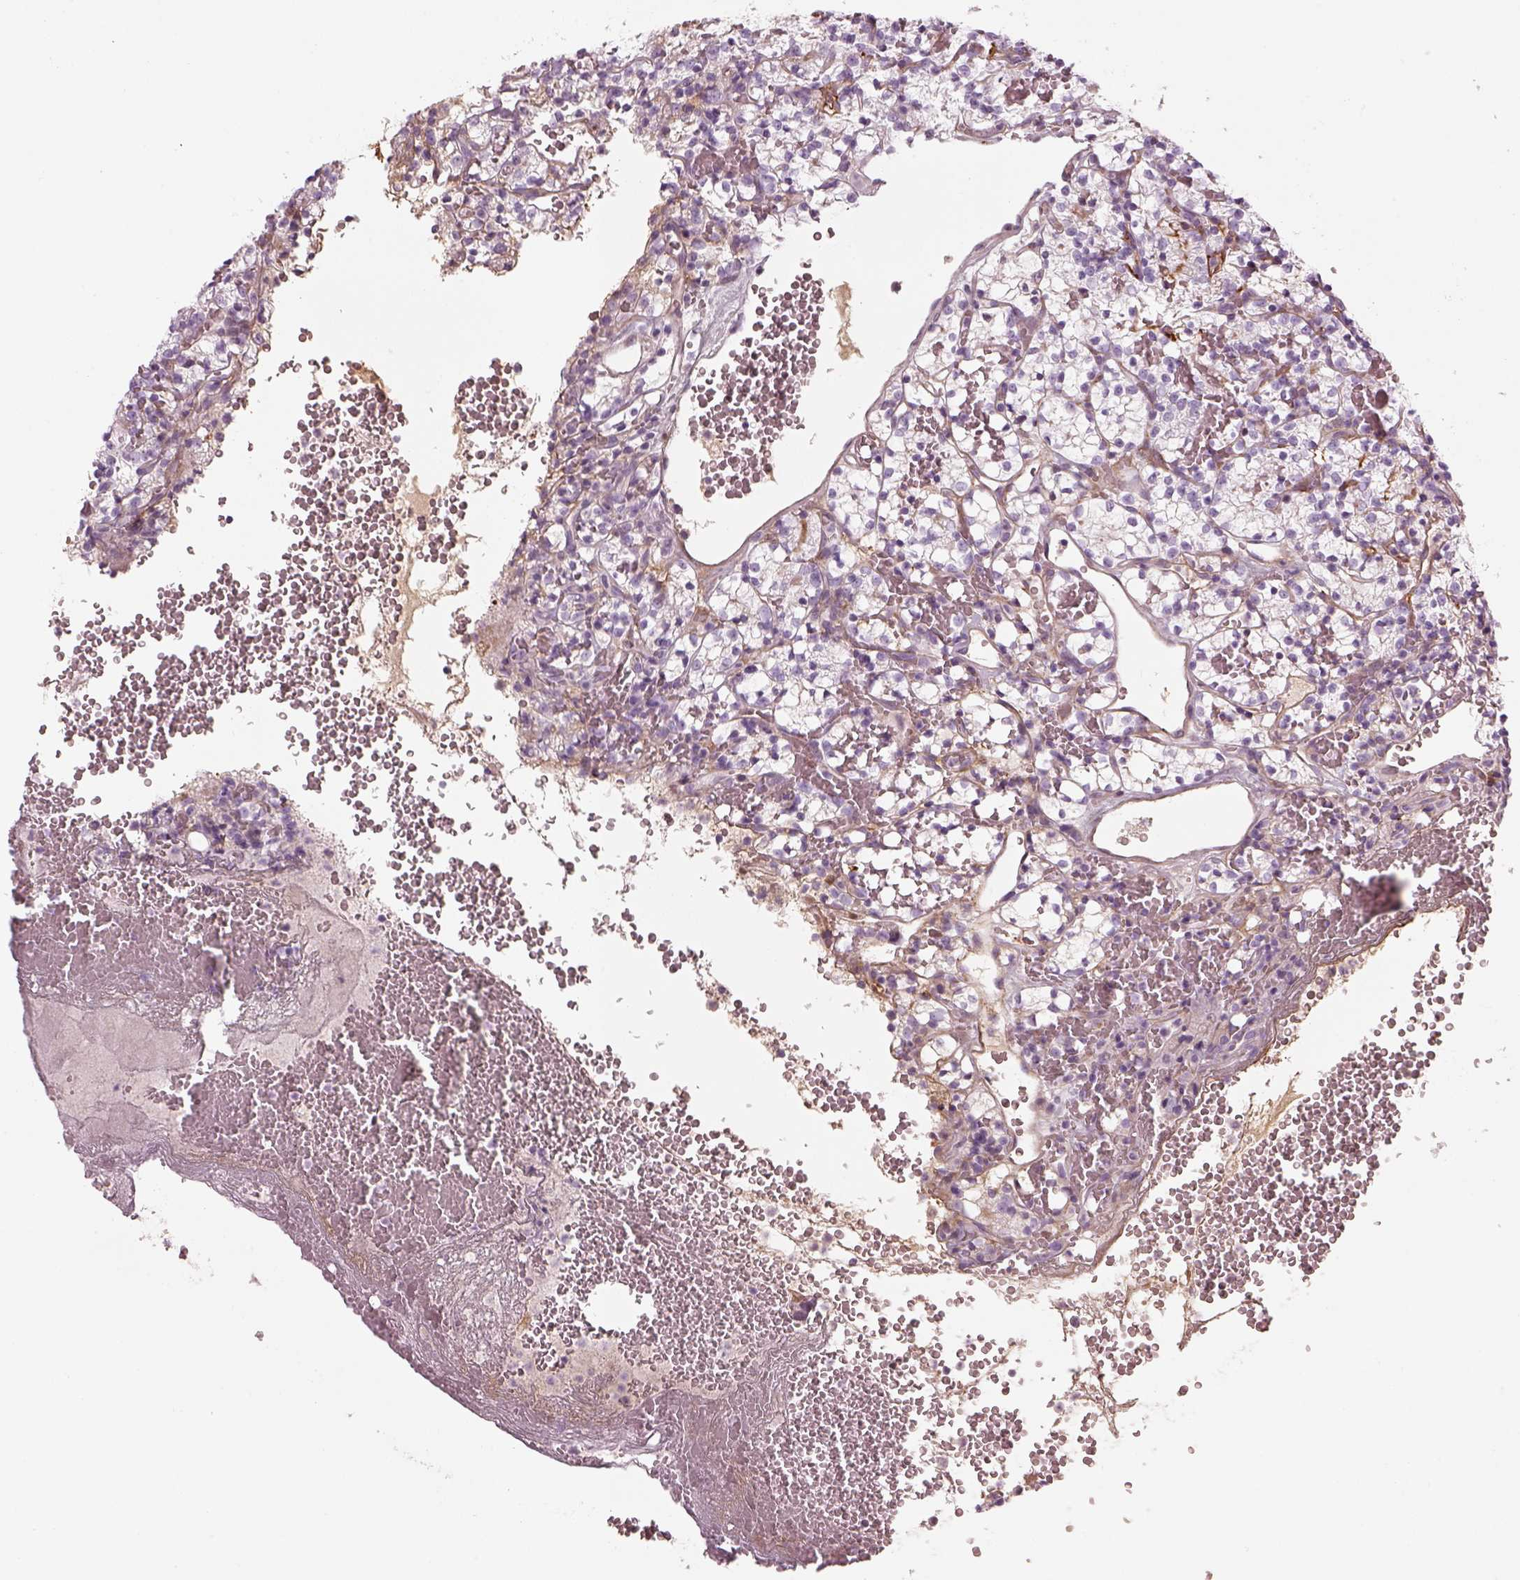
{"staining": {"intensity": "negative", "quantity": "none", "location": "none"}, "tissue": "renal cancer", "cell_type": "Tumor cells", "image_type": "cancer", "snomed": [{"axis": "morphology", "description": "Adenocarcinoma, NOS"}, {"axis": "topography", "description": "Kidney"}], "caption": "A histopathology image of human renal cancer is negative for staining in tumor cells.", "gene": "PABPC1L2B", "patient": {"sex": "female", "age": 69}}